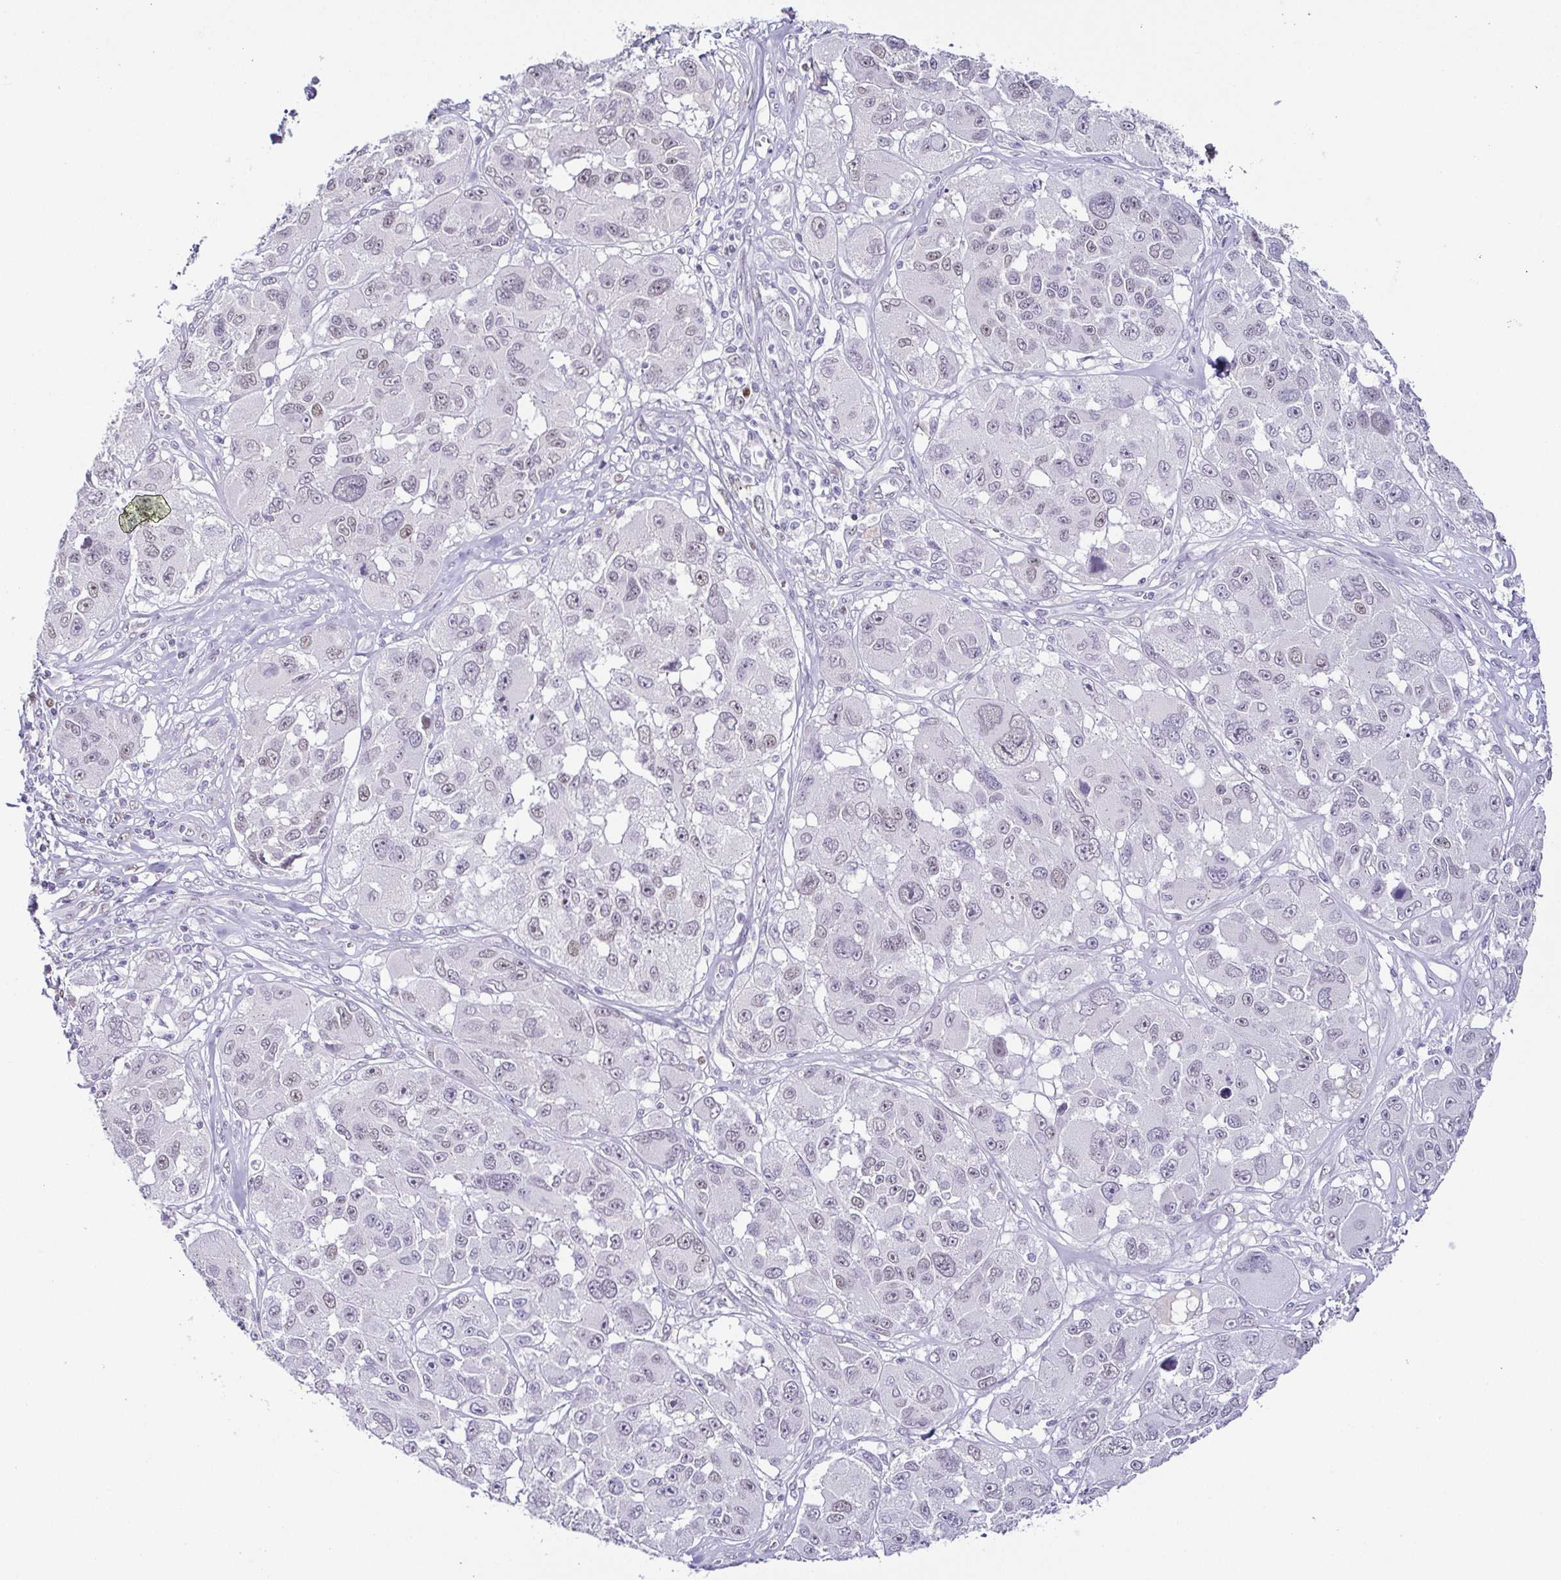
{"staining": {"intensity": "negative", "quantity": "none", "location": "none"}, "tissue": "melanoma", "cell_type": "Tumor cells", "image_type": "cancer", "snomed": [{"axis": "morphology", "description": "Malignant melanoma, NOS"}, {"axis": "topography", "description": "Skin"}], "caption": "Immunohistochemical staining of human malignant melanoma demonstrates no significant expression in tumor cells. (Stains: DAB (3,3'-diaminobenzidine) IHC with hematoxylin counter stain, Microscopy: brightfield microscopy at high magnification).", "gene": "TCF3", "patient": {"sex": "female", "age": 66}}